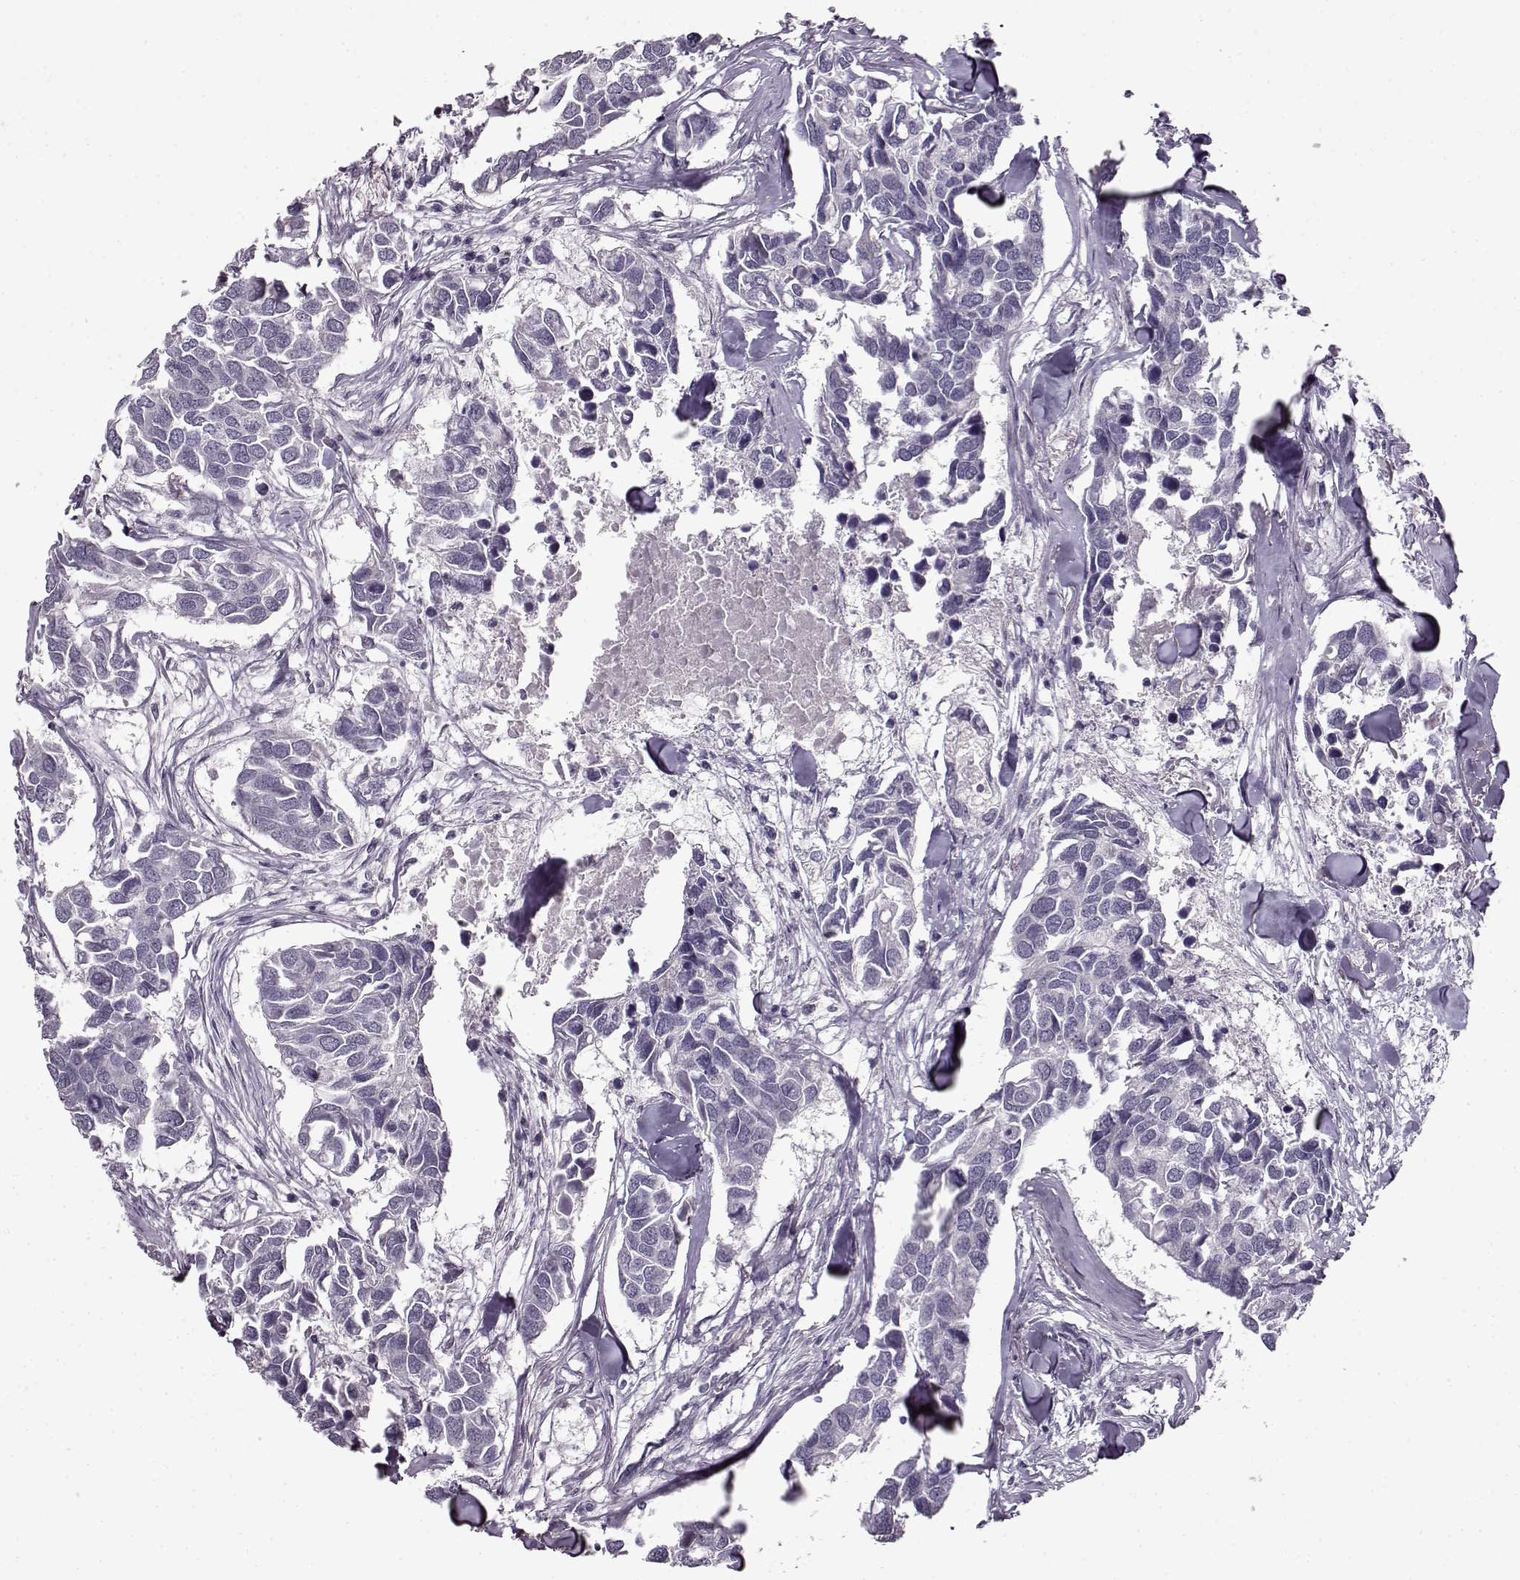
{"staining": {"intensity": "negative", "quantity": "none", "location": "none"}, "tissue": "breast cancer", "cell_type": "Tumor cells", "image_type": "cancer", "snomed": [{"axis": "morphology", "description": "Duct carcinoma"}, {"axis": "topography", "description": "Breast"}], "caption": "Immunohistochemical staining of human infiltrating ductal carcinoma (breast) demonstrates no significant positivity in tumor cells.", "gene": "FSHB", "patient": {"sex": "female", "age": 83}}